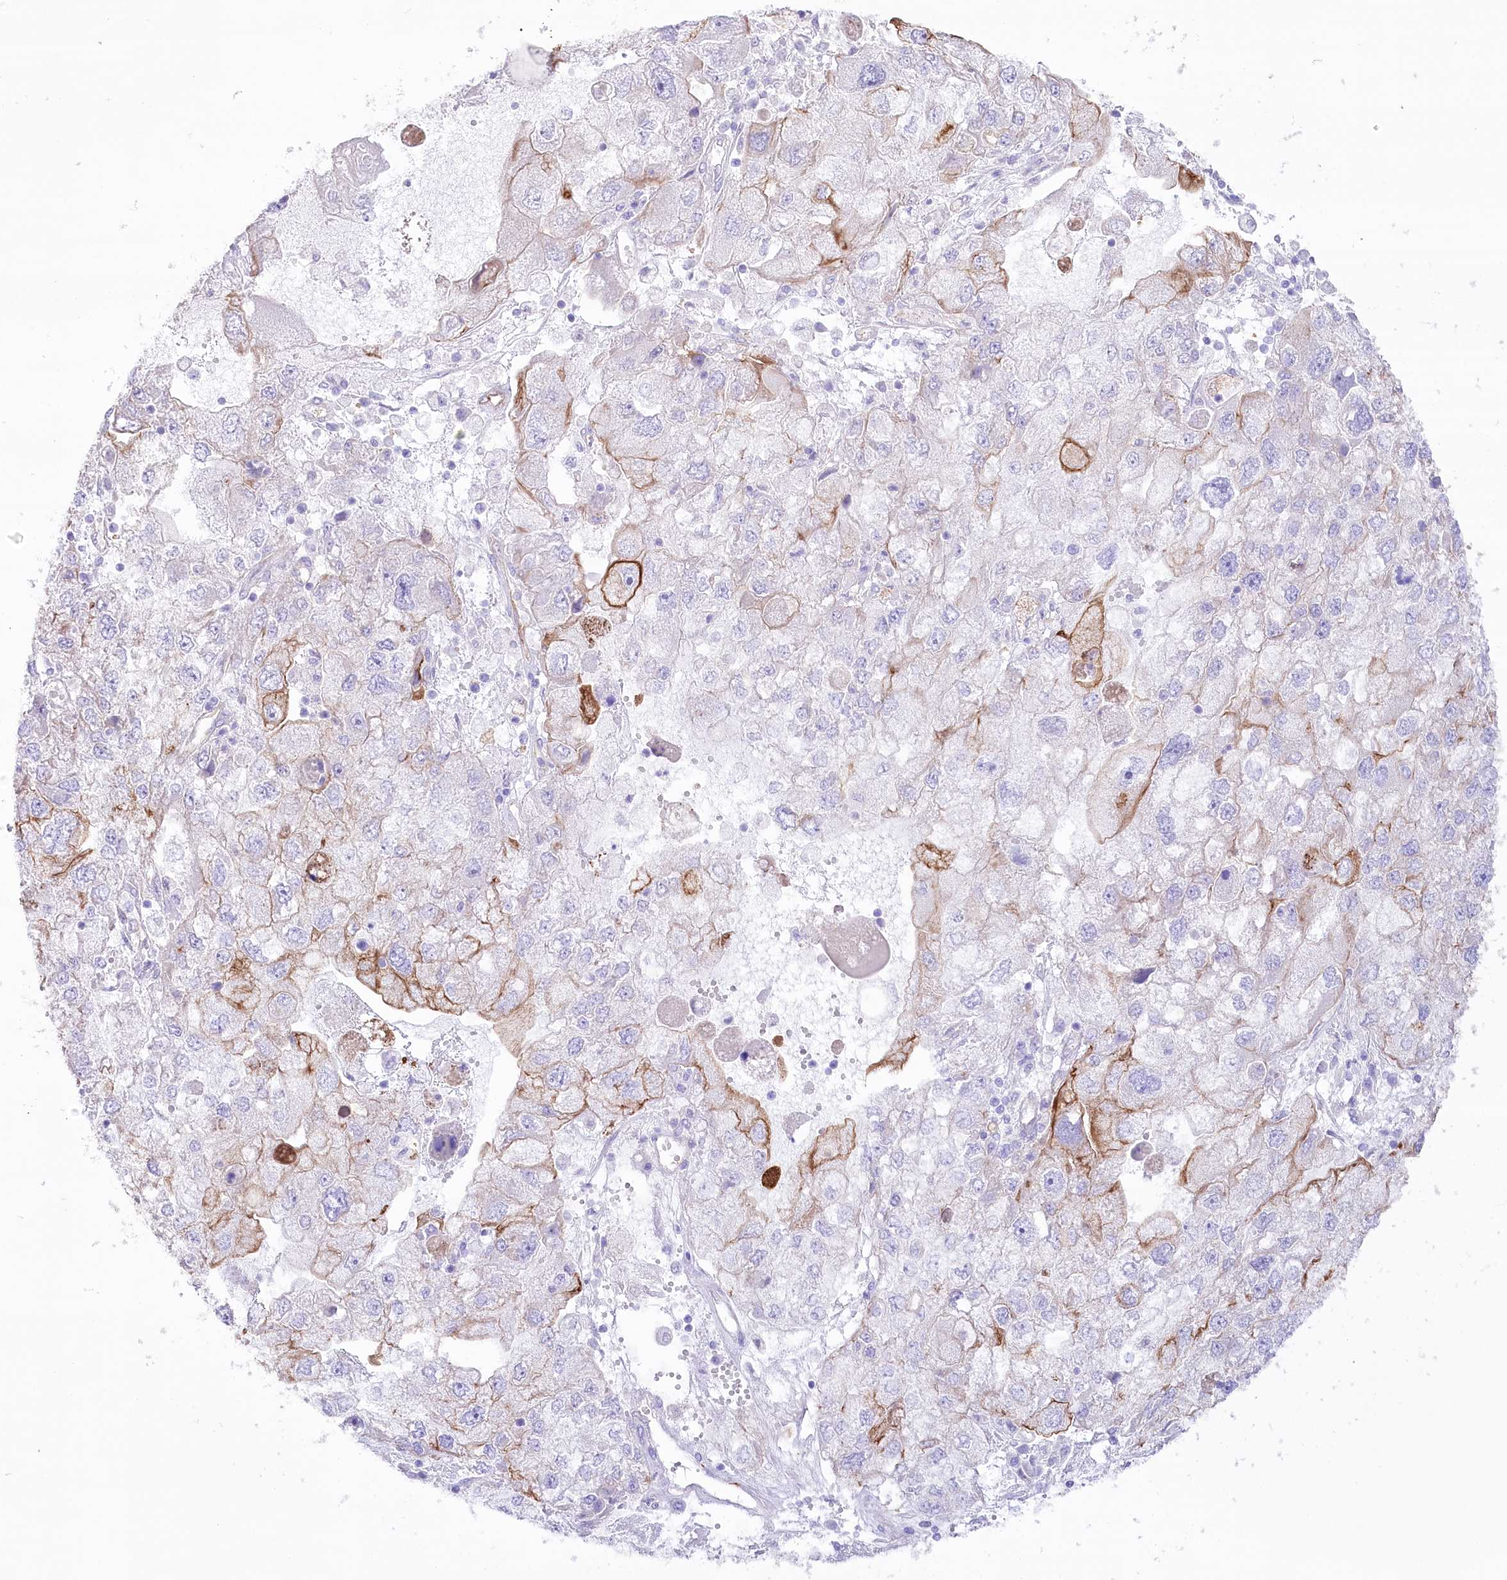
{"staining": {"intensity": "strong", "quantity": "<25%", "location": "cytoplasmic/membranous"}, "tissue": "endometrial cancer", "cell_type": "Tumor cells", "image_type": "cancer", "snomed": [{"axis": "morphology", "description": "Adenocarcinoma, NOS"}, {"axis": "topography", "description": "Endometrium"}], "caption": "Endometrial cancer was stained to show a protein in brown. There is medium levels of strong cytoplasmic/membranous staining in about <25% of tumor cells.", "gene": "SLC39A10", "patient": {"sex": "female", "age": 49}}